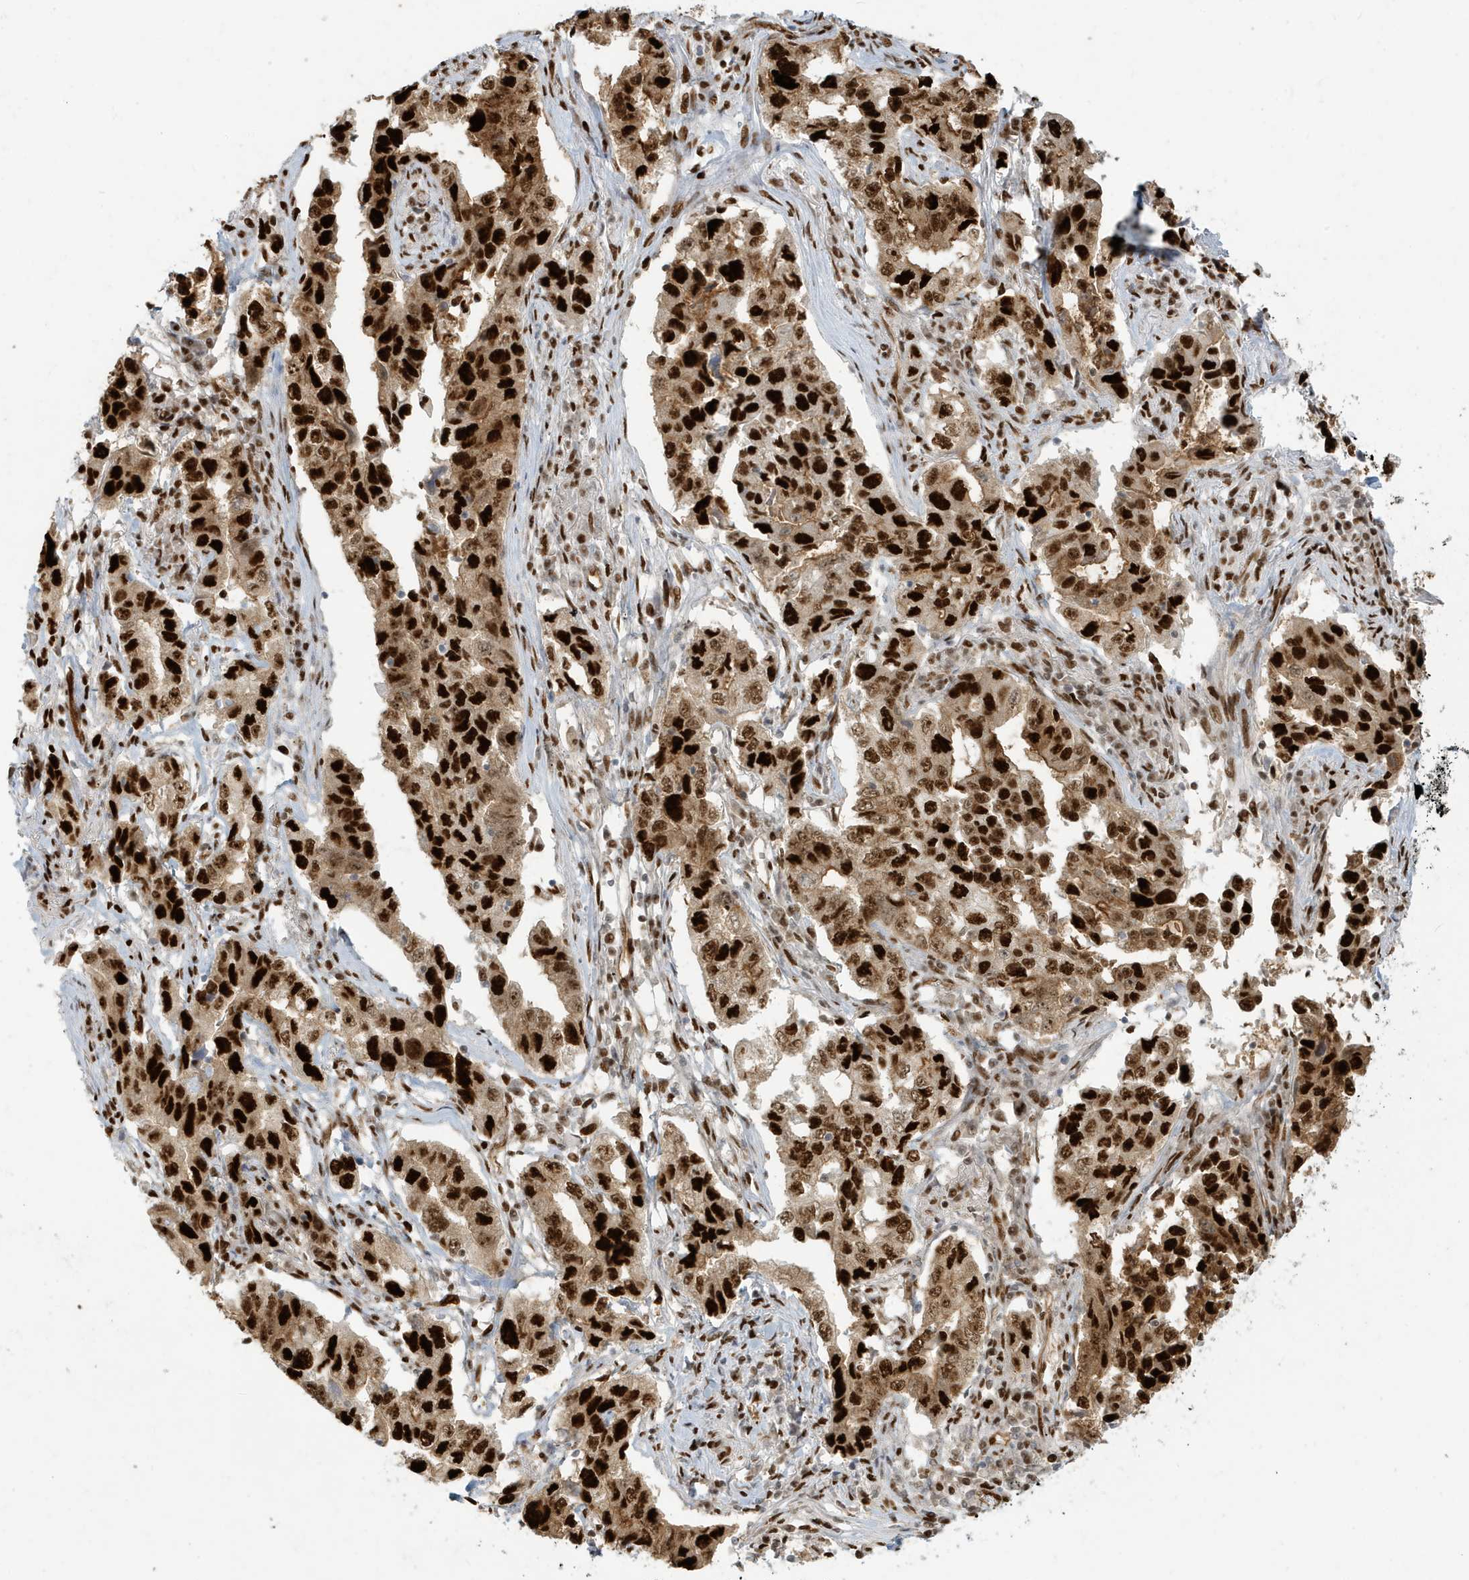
{"staining": {"intensity": "strong", "quantity": ">75%", "location": "cytoplasmic/membranous,nuclear"}, "tissue": "lung cancer", "cell_type": "Tumor cells", "image_type": "cancer", "snomed": [{"axis": "morphology", "description": "Adenocarcinoma, NOS"}, {"axis": "topography", "description": "Lung"}], "caption": "Immunohistochemistry (IHC) staining of lung cancer (adenocarcinoma), which demonstrates high levels of strong cytoplasmic/membranous and nuclear staining in about >75% of tumor cells indicating strong cytoplasmic/membranous and nuclear protein staining. The staining was performed using DAB (3,3'-diaminobenzidine) (brown) for protein detection and nuclei were counterstained in hematoxylin (blue).", "gene": "CKS2", "patient": {"sex": "female", "age": 51}}